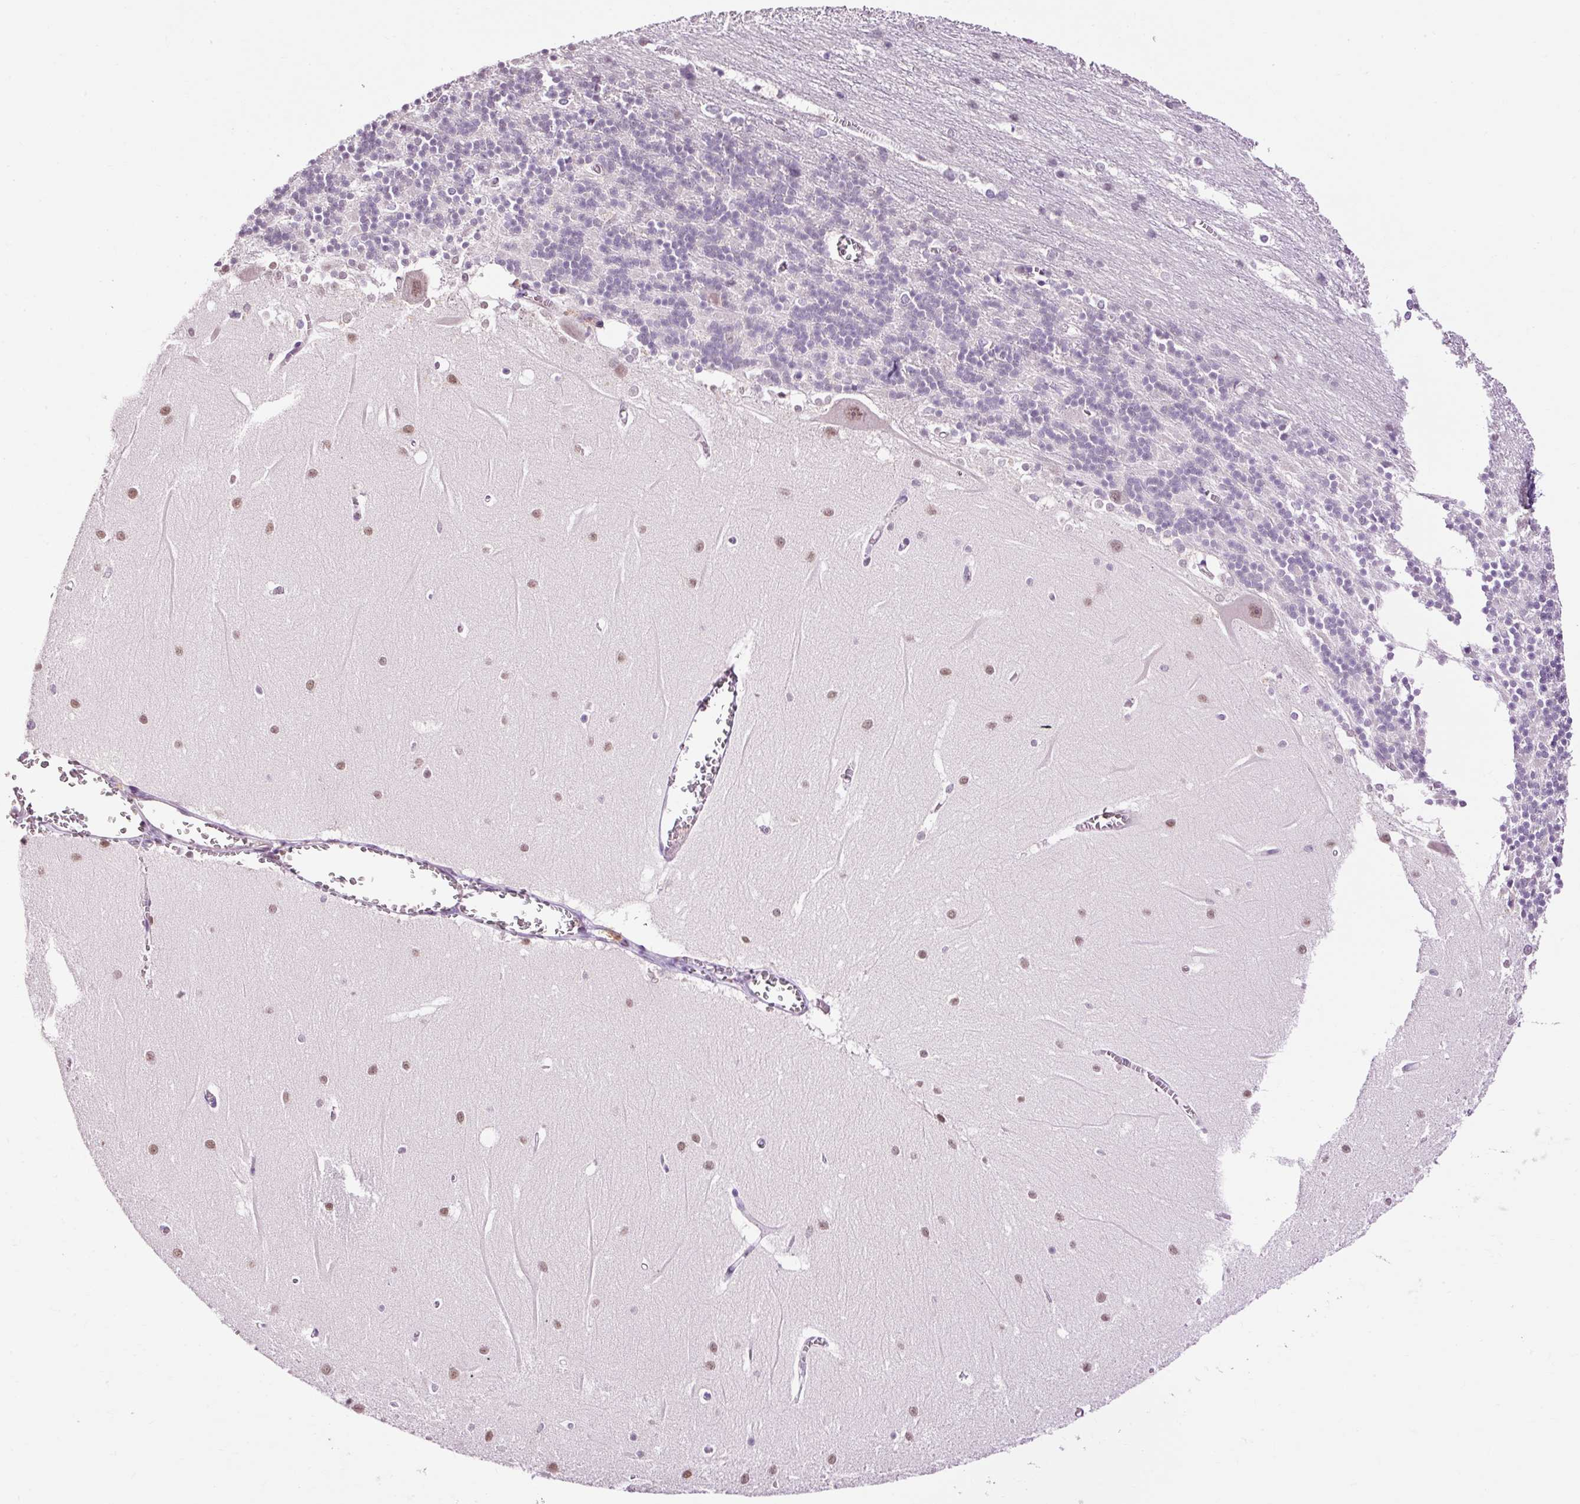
{"staining": {"intensity": "negative", "quantity": "none", "location": "none"}, "tissue": "cerebellum", "cell_type": "Cells in granular layer", "image_type": "normal", "snomed": [{"axis": "morphology", "description": "Normal tissue, NOS"}, {"axis": "topography", "description": "Cerebellum"}], "caption": "A high-resolution micrograph shows immunohistochemistry staining of unremarkable cerebellum, which demonstrates no significant positivity in cells in granular layer.", "gene": "LY86", "patient": {"sex": "male", "age": 37}}